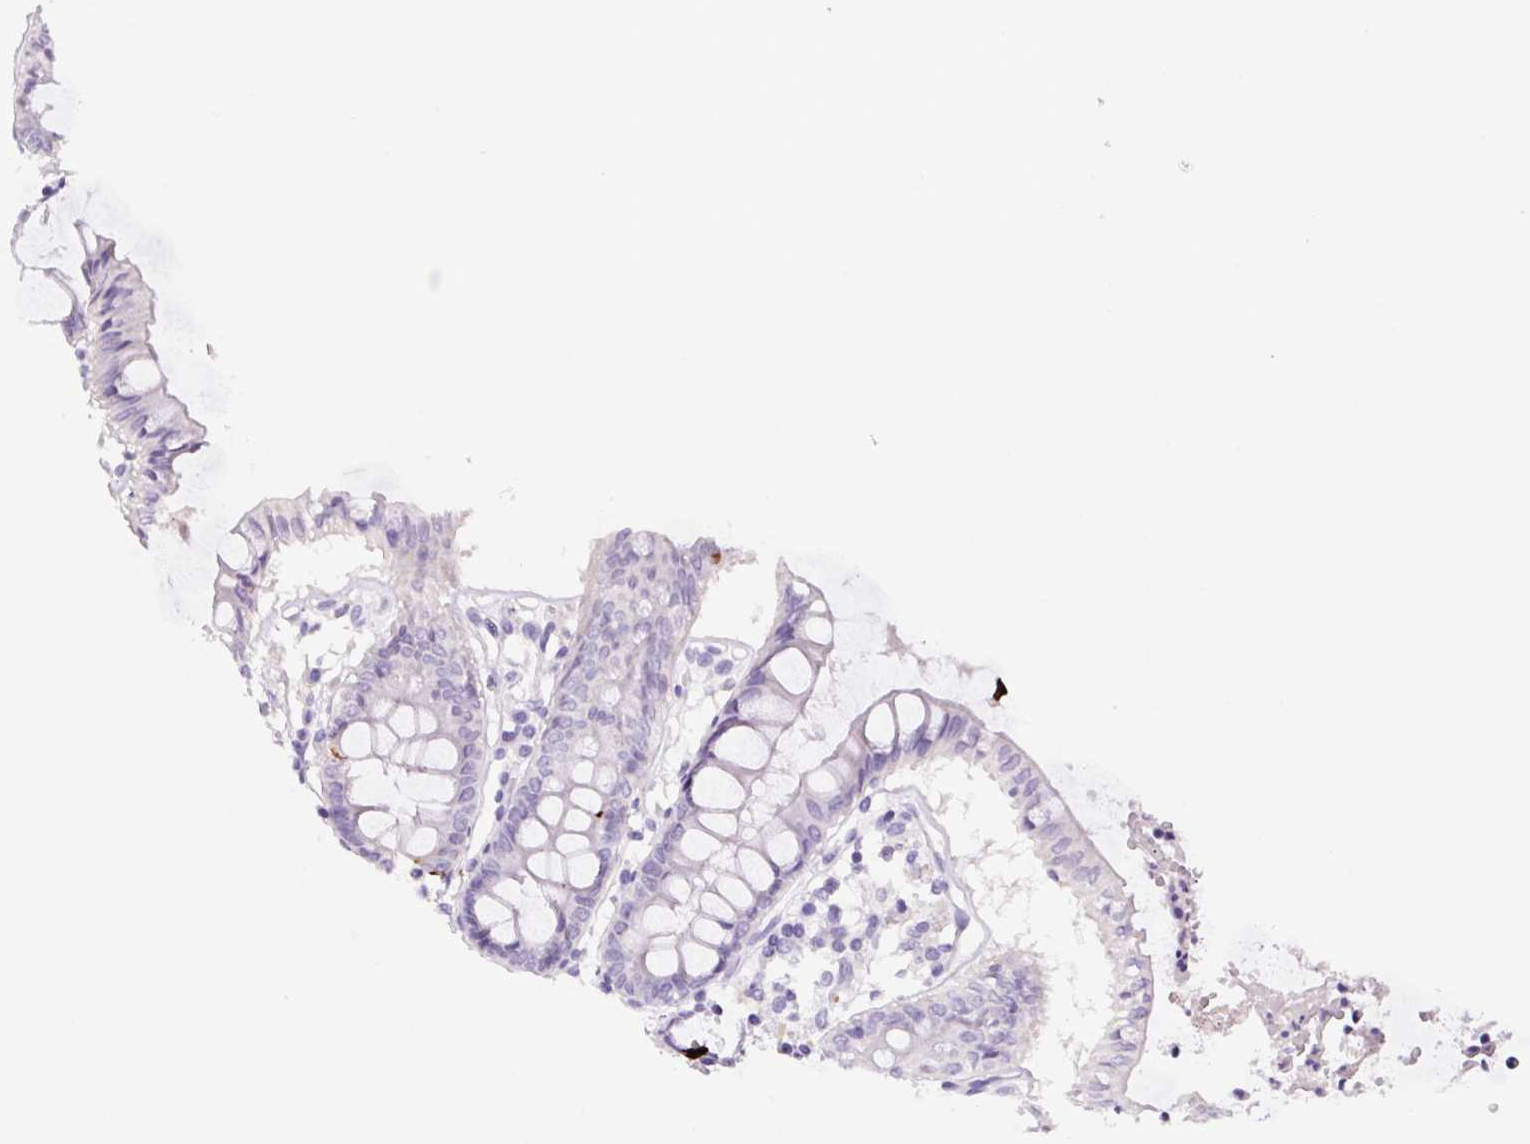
{"staining": {"intensity": "negative", "quantity": "none", "location": "none"}, "tissue": "colon", "cell_type": "Endothelial cells", "image_type": "normal", "snomed": [{"axis": "morphology", "description": "Normal tissue, NOS"}, {"axis": "topography", "description": "Colon"}], "caption": "This is an immunohistochemistry histopathology image of normal colon. There is no positivity in endothelial cells.", "gene": "CHGA", "patient": {"sex": "female", "age": 84}}